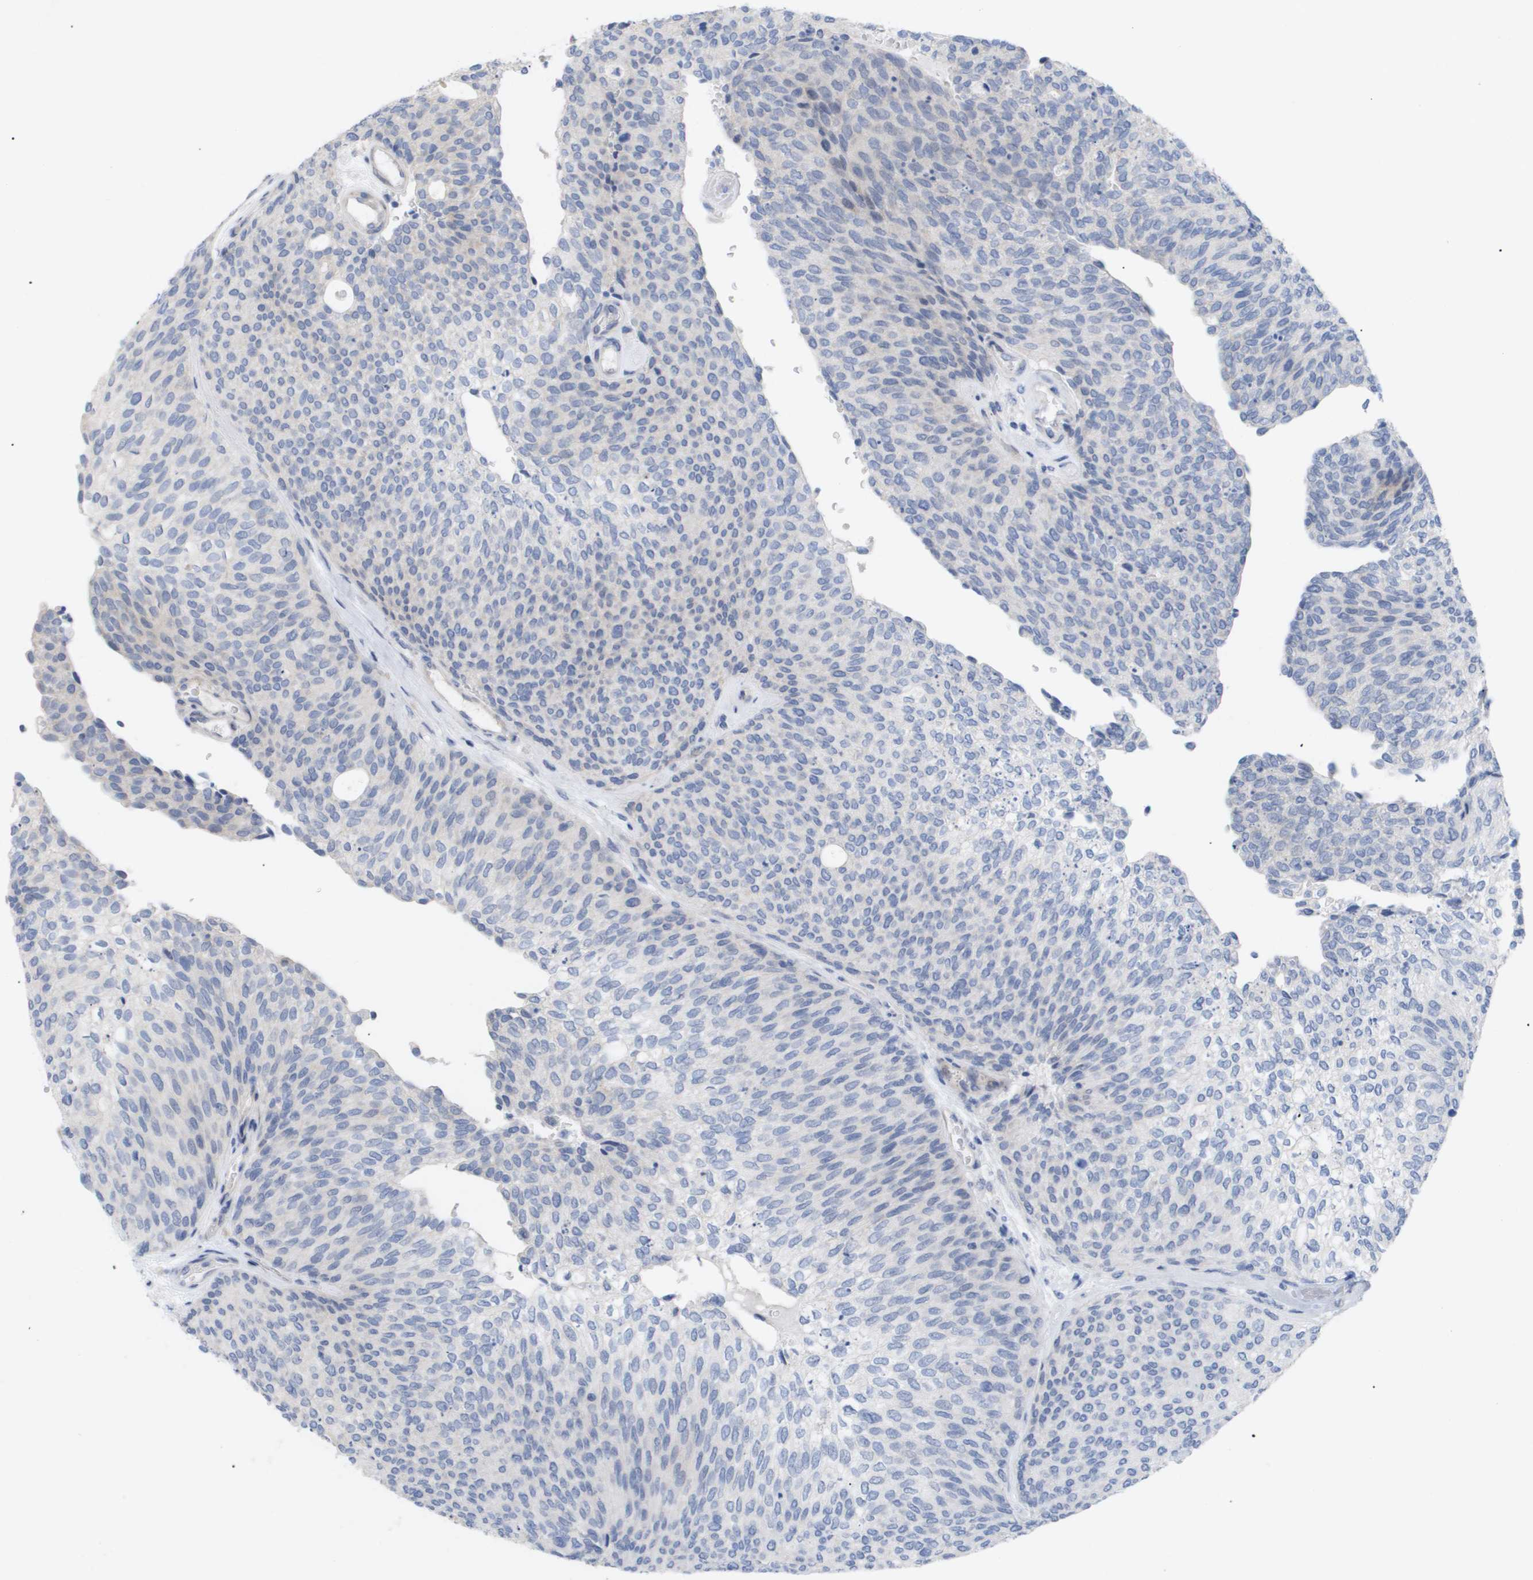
{"staining": {"intensity": "negative", "quantity": "none", "location": "none"}, "tissue": "urothelial cancer", "cell_type": "Tumor cells", "image_type": "cancer", "snomed": [{"axis": "morphology", "description": "Urothelial carcinoma, Low grade"}, {"axis": "topography", "description": "Urinary bladder"}], "caption": "Immunohistochemistry histopathology image of low-grade urothelial carcinoma stained for a protein (brown), which reveals no positivity in tumor cells. (DAB immunohistochemistry, high magnification).", "gene": "CAV3", "patient": {"sex": "female", "age": 79}}